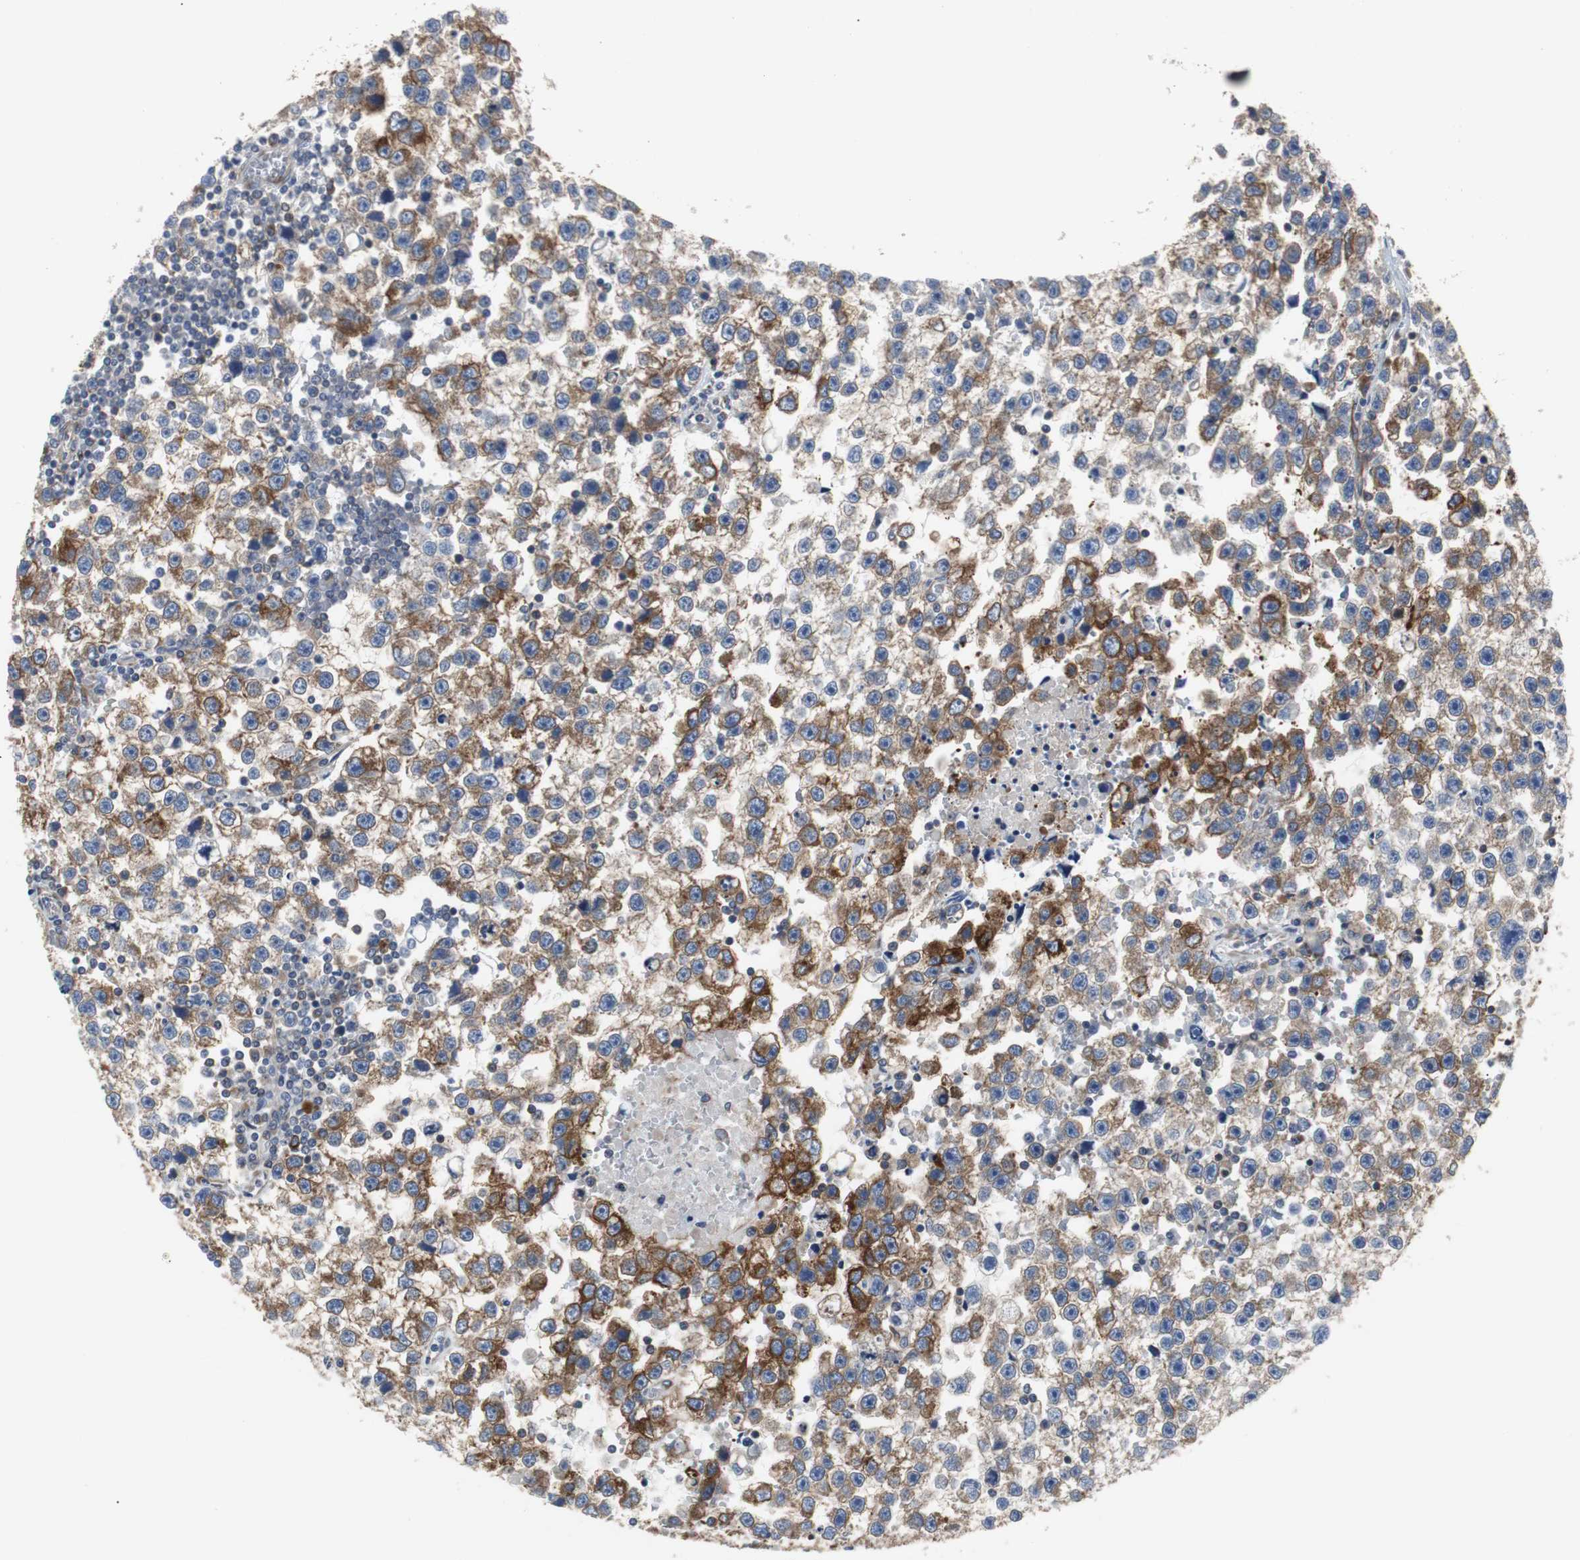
{"staining": {"intensity": "moderate", "quantity": ">75%", "location": "cytoplasmic/membranous"}, "tissue": "testis cancer", "cell_type": "Tumor cells", "image_type": "cancer", "snomed": [{"axis": "morphology", "description": "Seminoma, NOS"}, {"axis": "topography", "description": "Testis"}], "caption": "Approximately >75% of tumor cells in testis cancer (seminoma) demonstrate moderate cytoplasmic/membranous protein positivity as visualized by brown immunohistochemical staining.", "gene": "GYS1", "patient": {"sex": "male", "age": 33}}